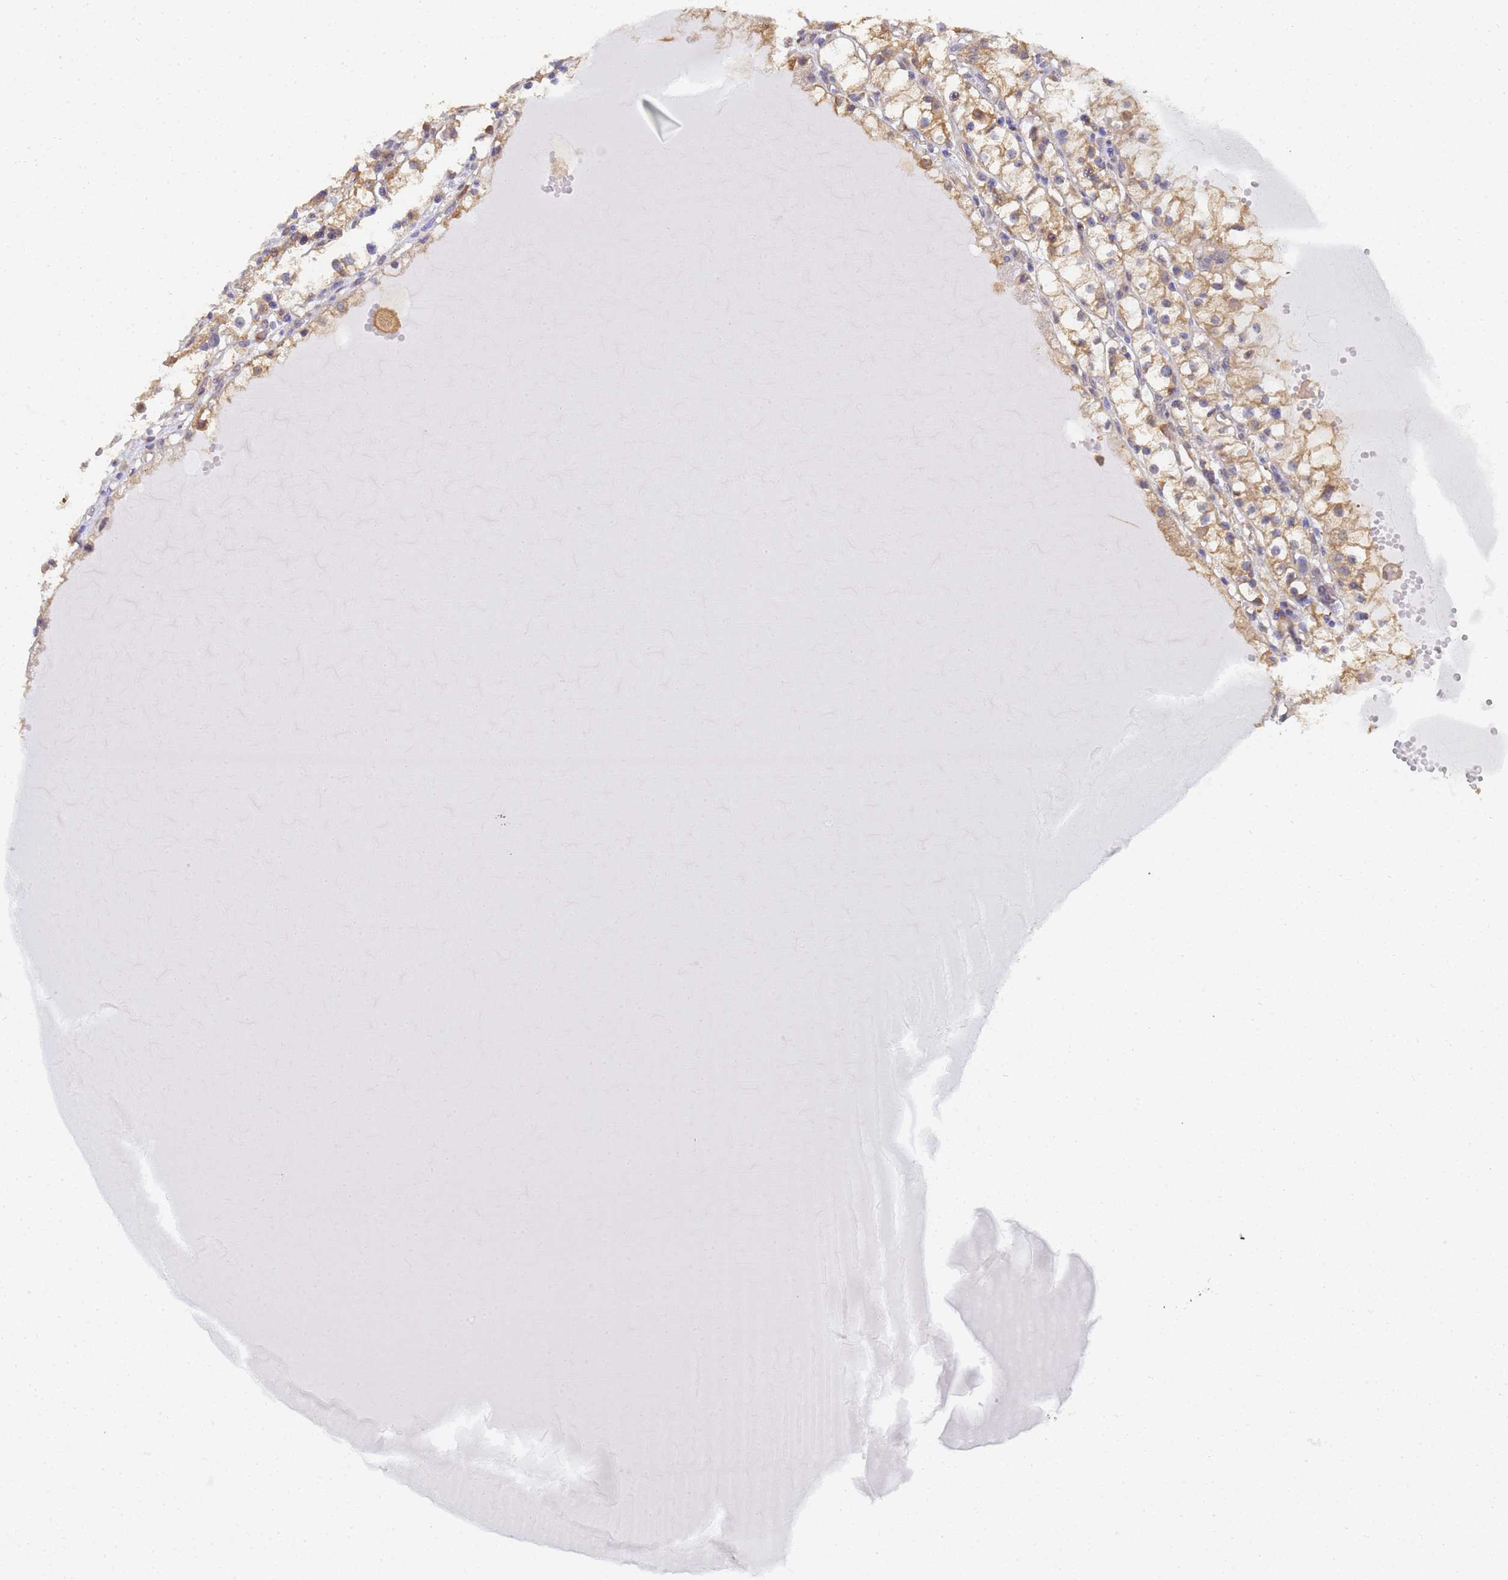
{"staining": {"intensity": "weak", "quantity": ">75%", "location": "cytoplasmic/membranous"}, "tissue": "renal cancer", "cell_type": "Tumor cells", "image_type": "cancer", "snomed": [{"axis": "morphology", "description": "Adenocarcinoma, NOS"}, {"axis": "topography", "description": "Kidney"}], "caption": "A brown stain shows weak cytoplasmic/membranous positivity of a protein in renal cancer tumor cells.", "gene": "NME1-NME2", "patient": {"sex": "male", "age": 56}}